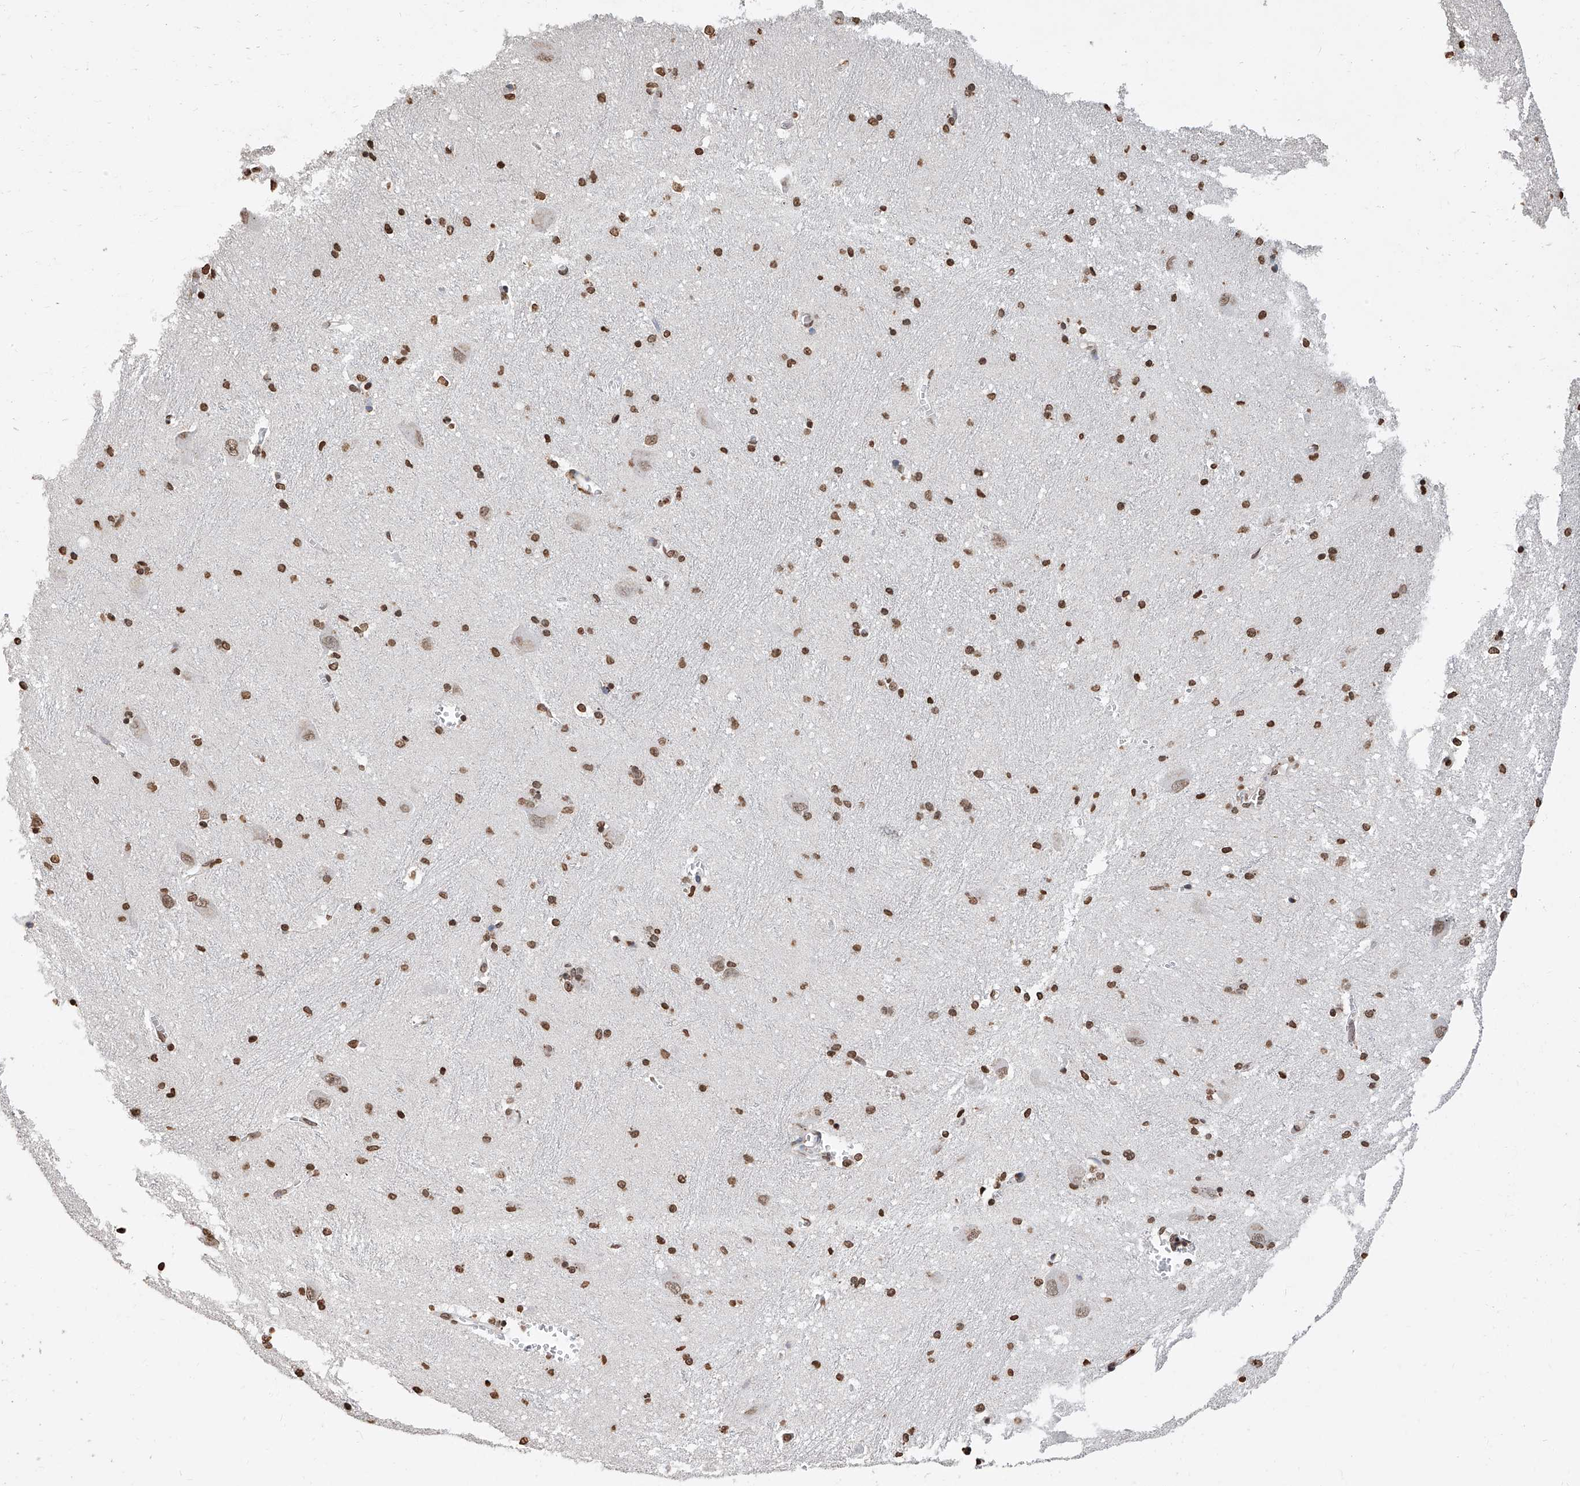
{"staining": {"intensity": "strong", "quantity": ">75%", "location": "nuclear"}, "tissue": "caudate", "cell_type": "Glial cells", "image_type": "normal", "snomed": [{"axis": "morphology", "description": "Normal tissue, NOS"}, {"axis": "topography", "description": "Lateral ventricle wall"}], "caption": "About >75% of glial cells in benign human caudate display strong nuclear protein staining as visualized by brown immunohistochemical staining.", "gene": "RP9", "patient": {"sex": "male", "age": 37}}